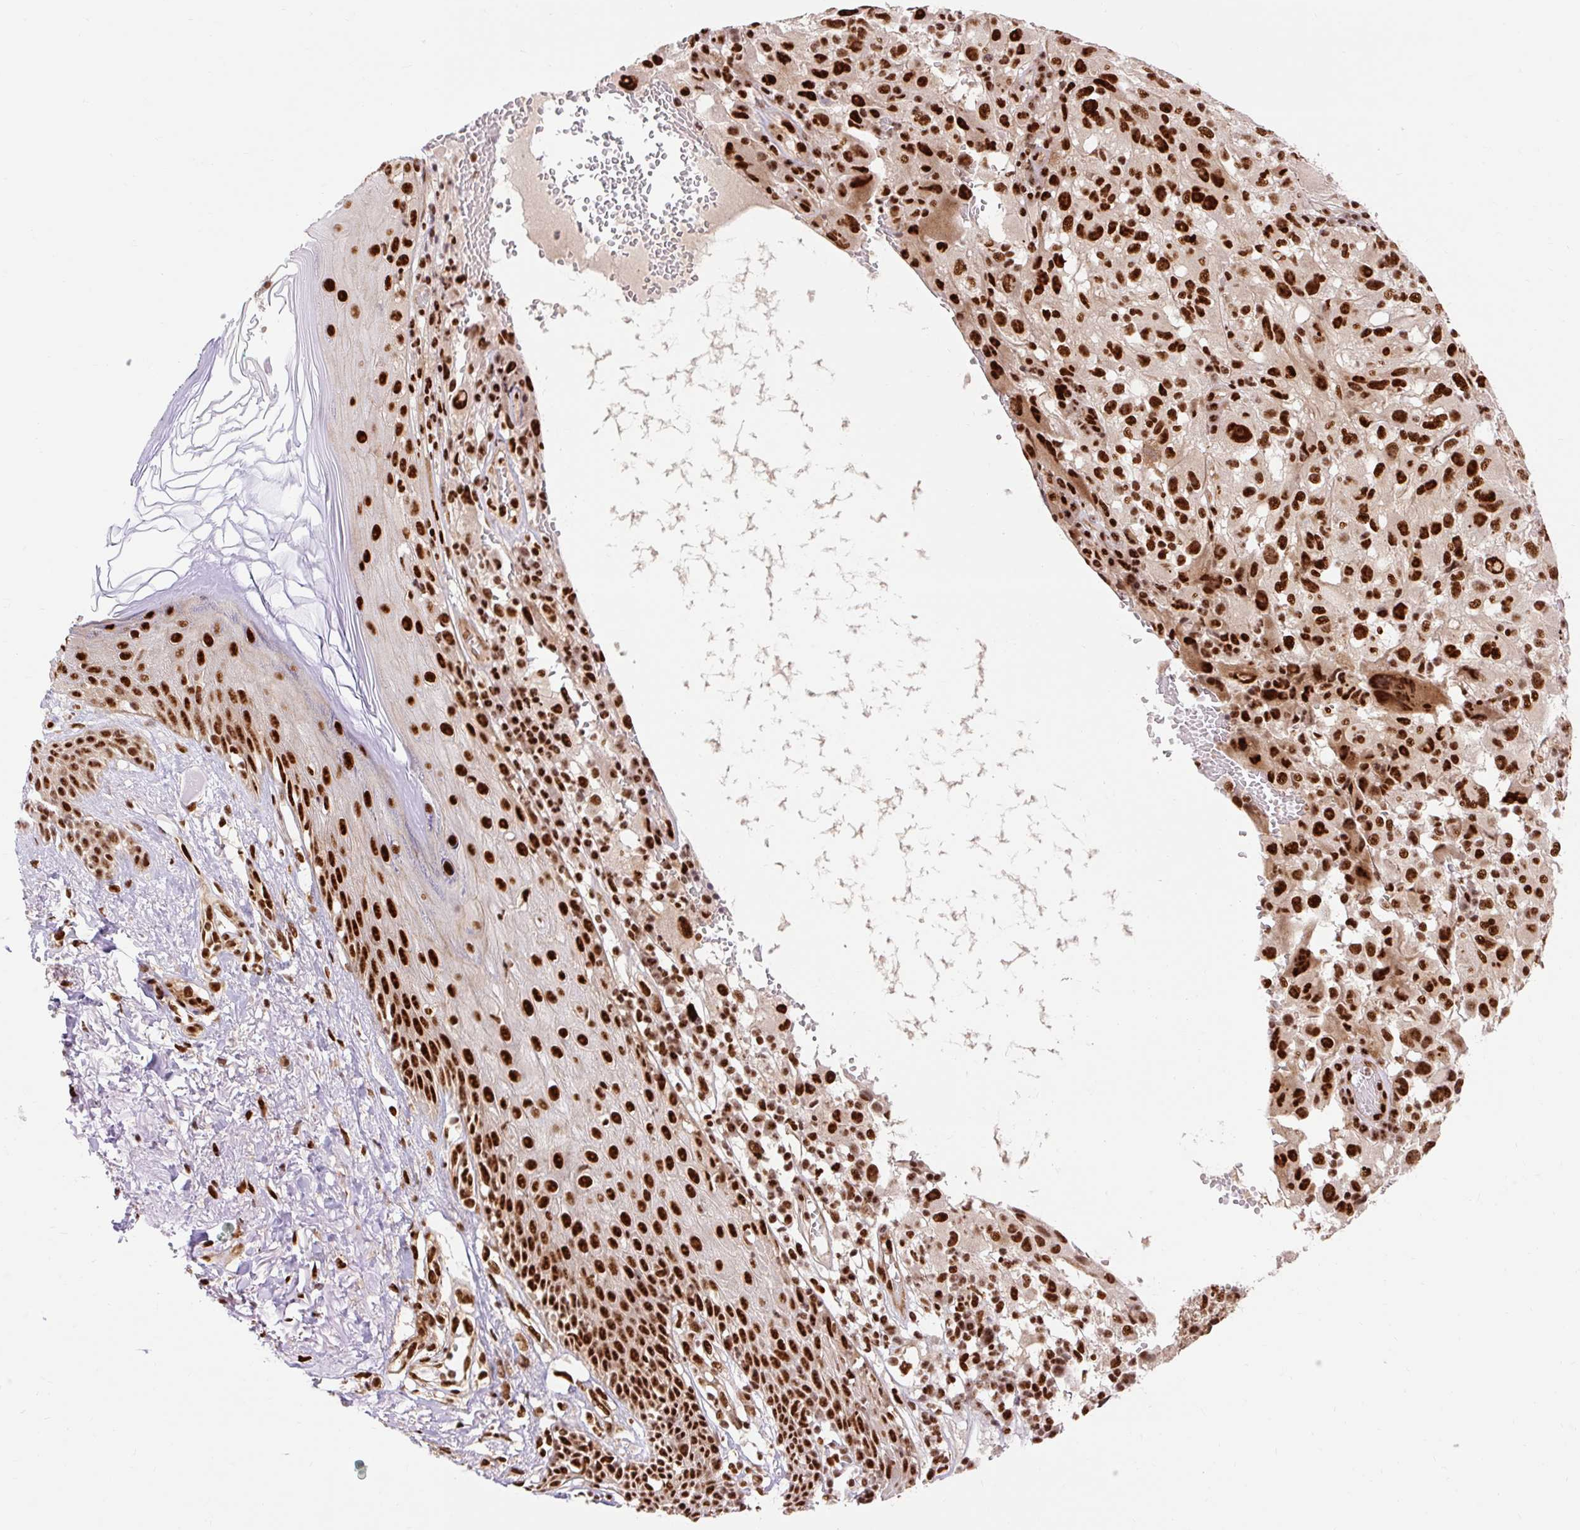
{"staining": {"intensity": "strong", "quantity": ">75%", "location": "nuclear"}, "tissue": "melanoma", "cell_type": "Tumor cells", "image_type": "cancer", "snomed": [{"axis": "morphology", "description": "Malignant melanoma, NOS"}, {"axis": "topography", "description": "Skin"}], "caption": "The photomicrograph displays staining of melanoma, revealing strong nuclear protein staining (brown color) within tumor cells.", "gene": "MECOM", "patient": {"sex": "female", "age": 71}}